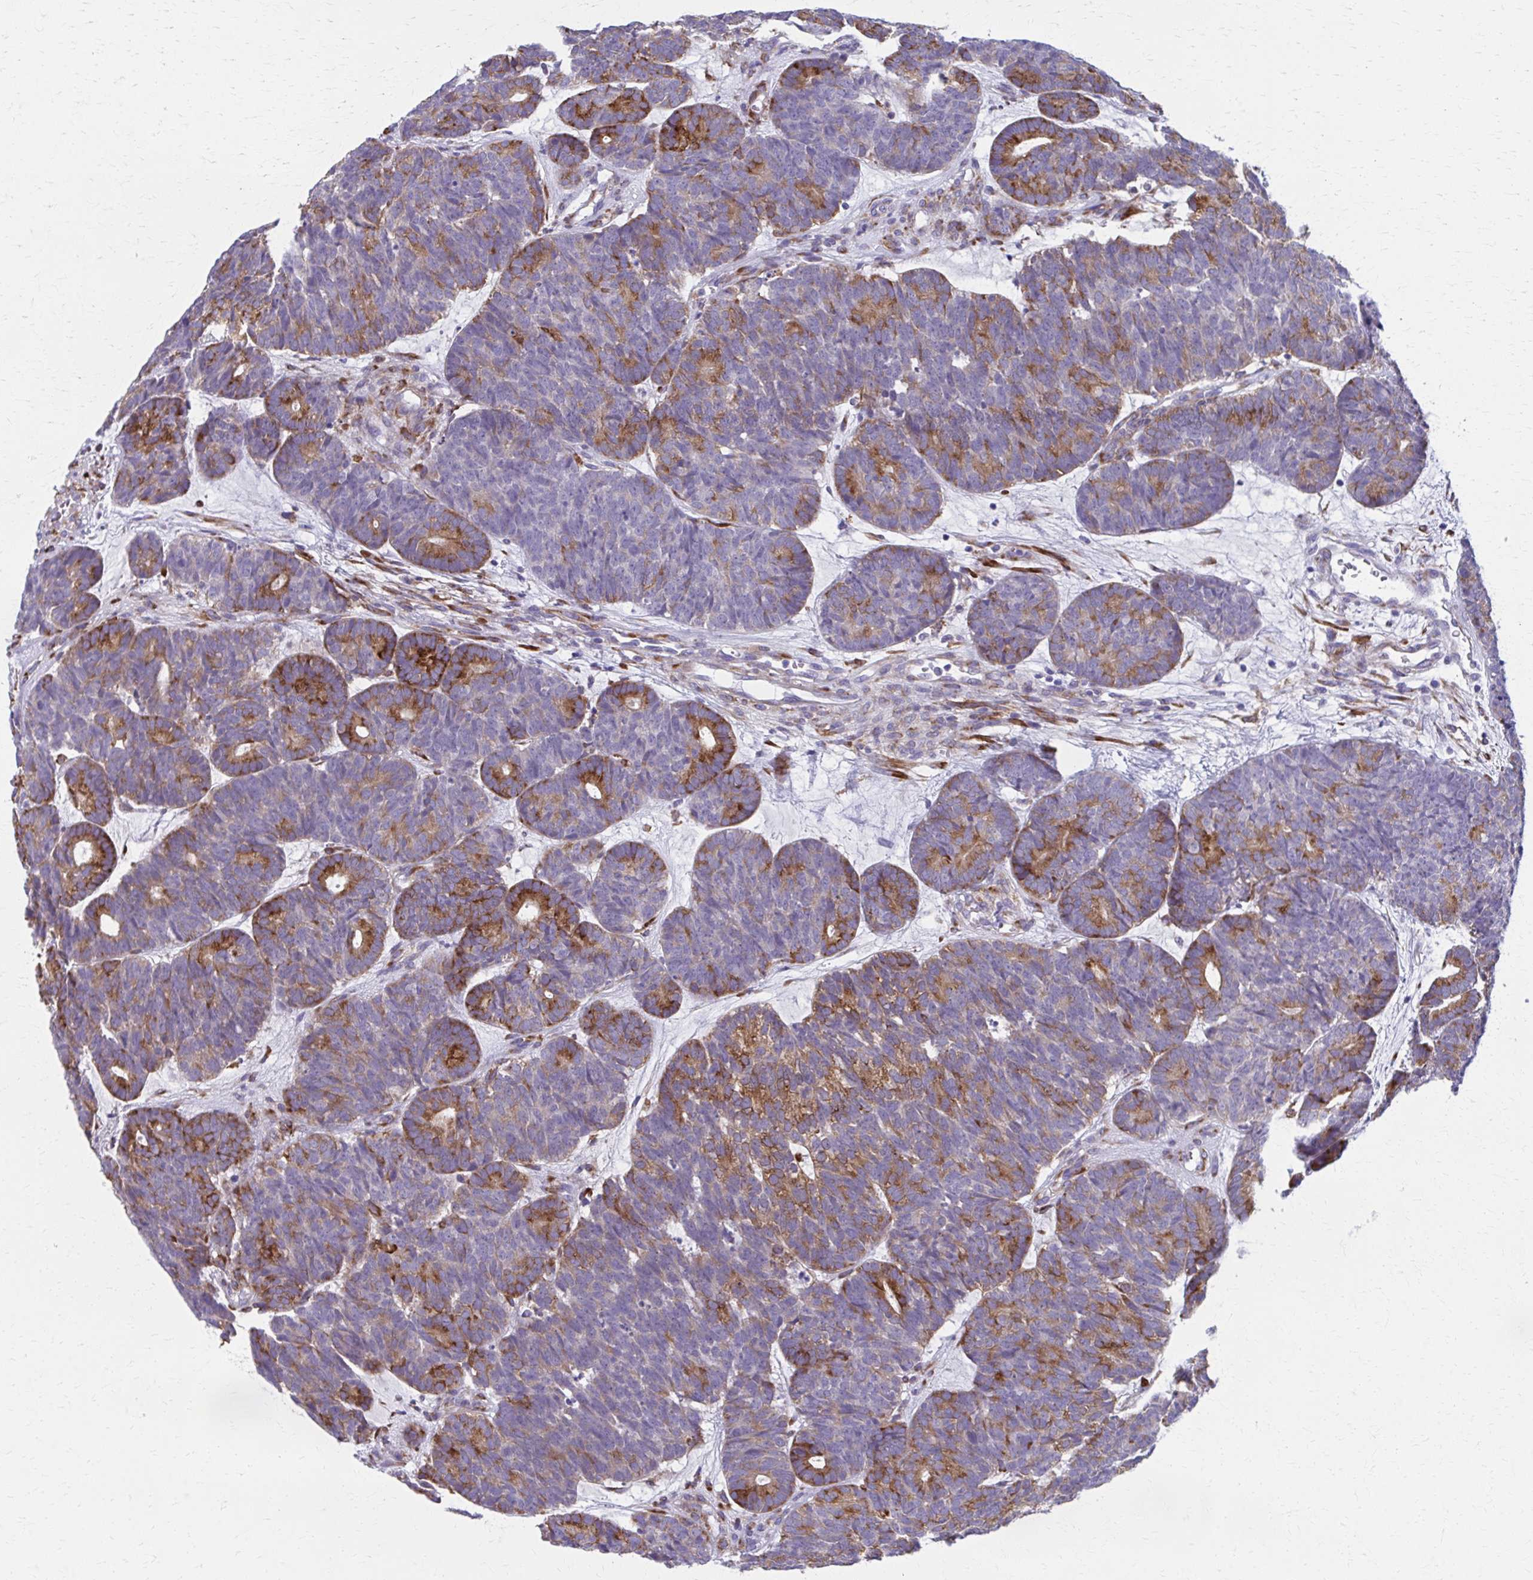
{"staining": {"intensity": "strong", "quantity": "25%-75%", "location": "cytoplasmic/membranous"}, "tissue": "head and neck cancer", "cell_type": "Tumor cells", "image_type": "cancer", "snomed": [{"axis": "morphology", "description": "Adenocarcinoma, NOS"}, {"axis": "topography", "description": "Head-Neck"}], "caption": "This photomicrograph reveals immunohistochemistry staining of head and neck adenocarcinoma, with high strong cytoplasmic/membranous positivity in about 25%-75% of tumor cells.", "gene": "SPATS2L", "patient": {"sex": "female", "age": 81}}